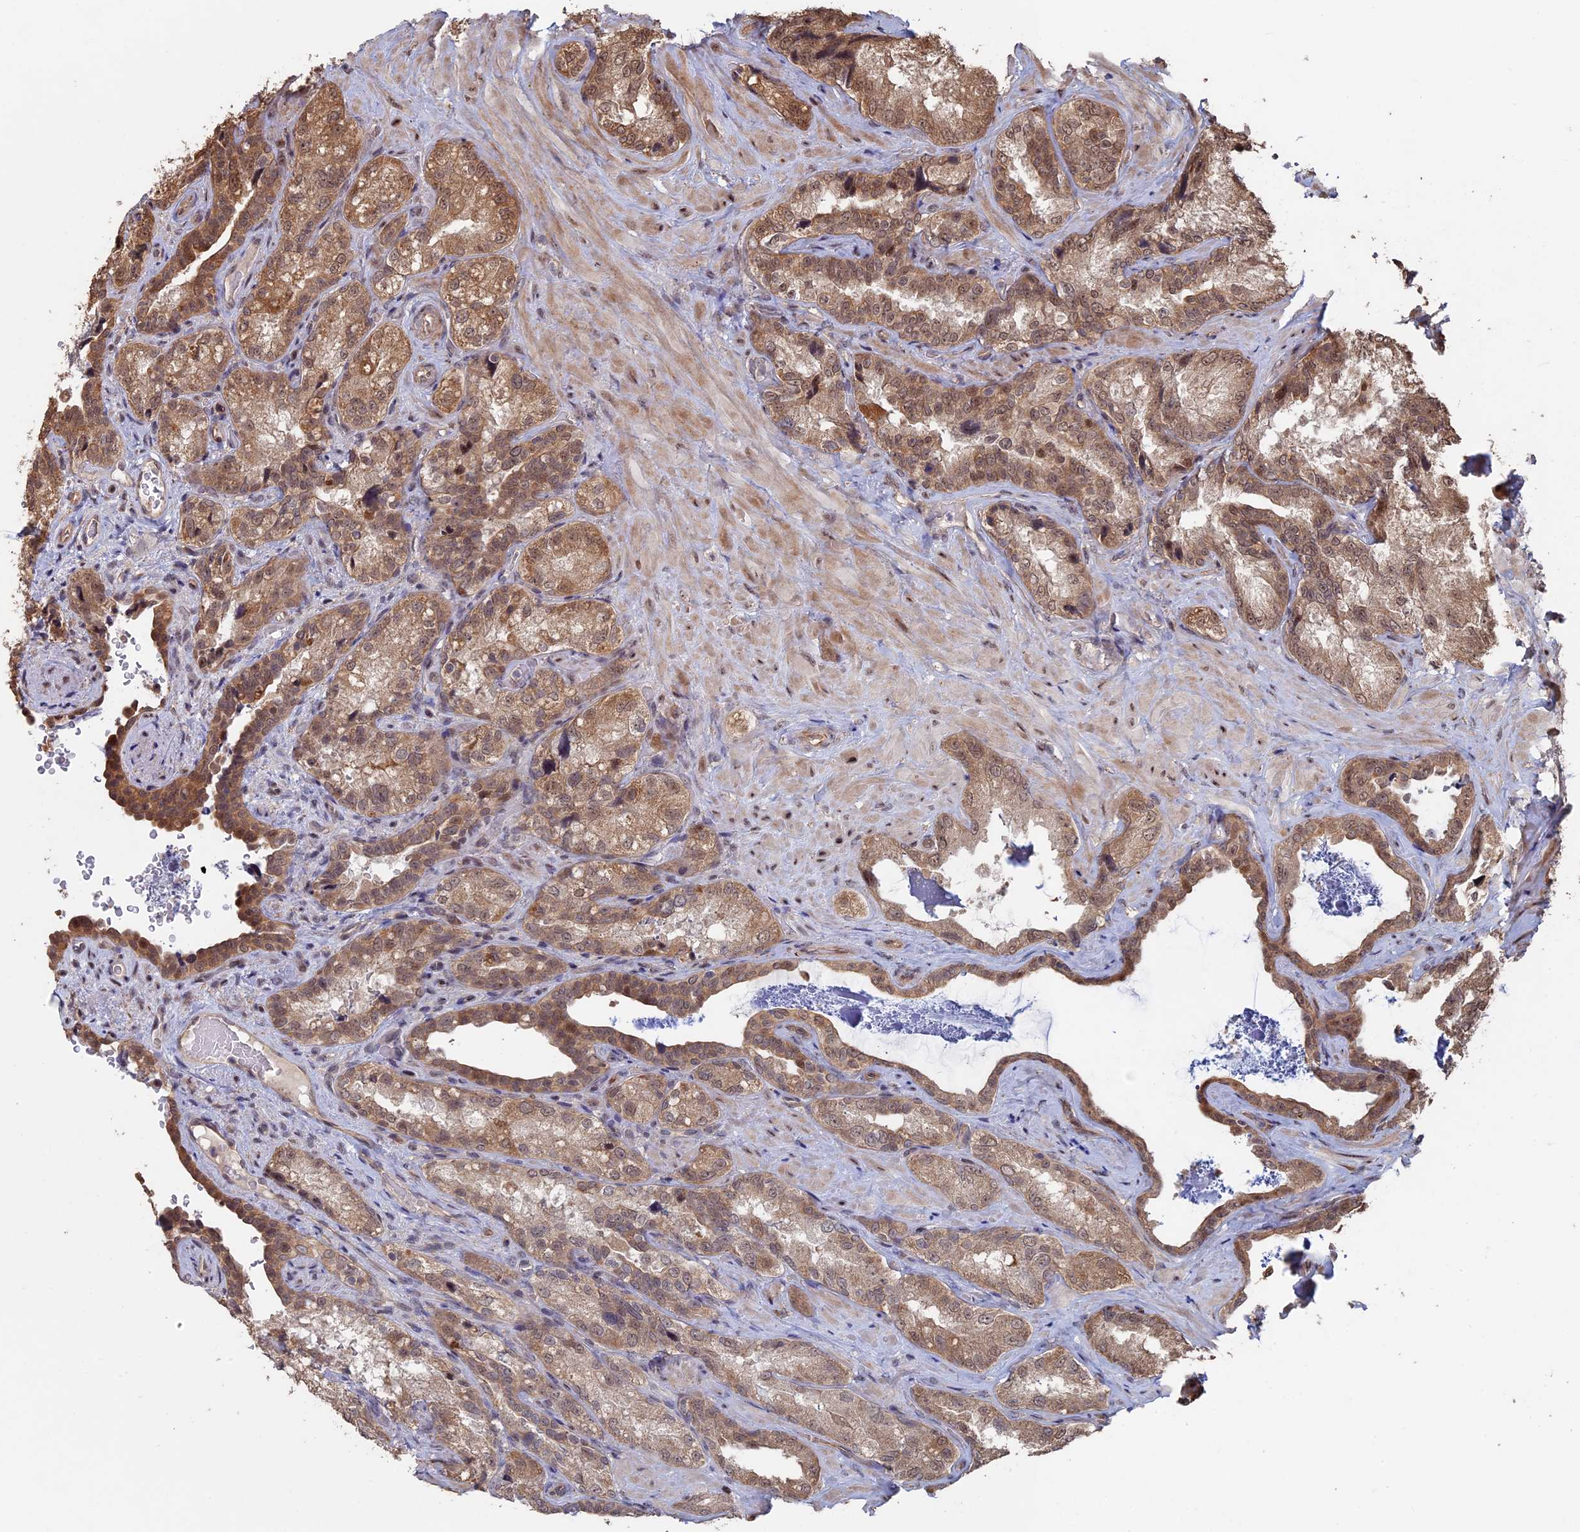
{"staining": {"intensity": "moderate", "quantity": ">75%", "location": "cytoplasmic/membranous,nuclear"}, "tissue": "seminal vesicle", "cell_type": "Glandular cells", "image_type": "normal", "snomed": [{"axis": "morphology", "description": "Normal tissue, NOS"}, {"axis": "topography", "description": "Seminal veicle"}, {"axis": "topography", "description": "Peripheral nerve tissue"}], "caption": "Normal seminal vesicle was stained to show a protein in brown. There is medium levels of moderate cytoplasmic/membranous,nuclear positivity in approximately >75% of glandular cells. (DAB IHC, brown staining for protein, blue staining for nuclei).", "gene": "KIAA1328", "patient": {"sex": "male", "age": 67}}